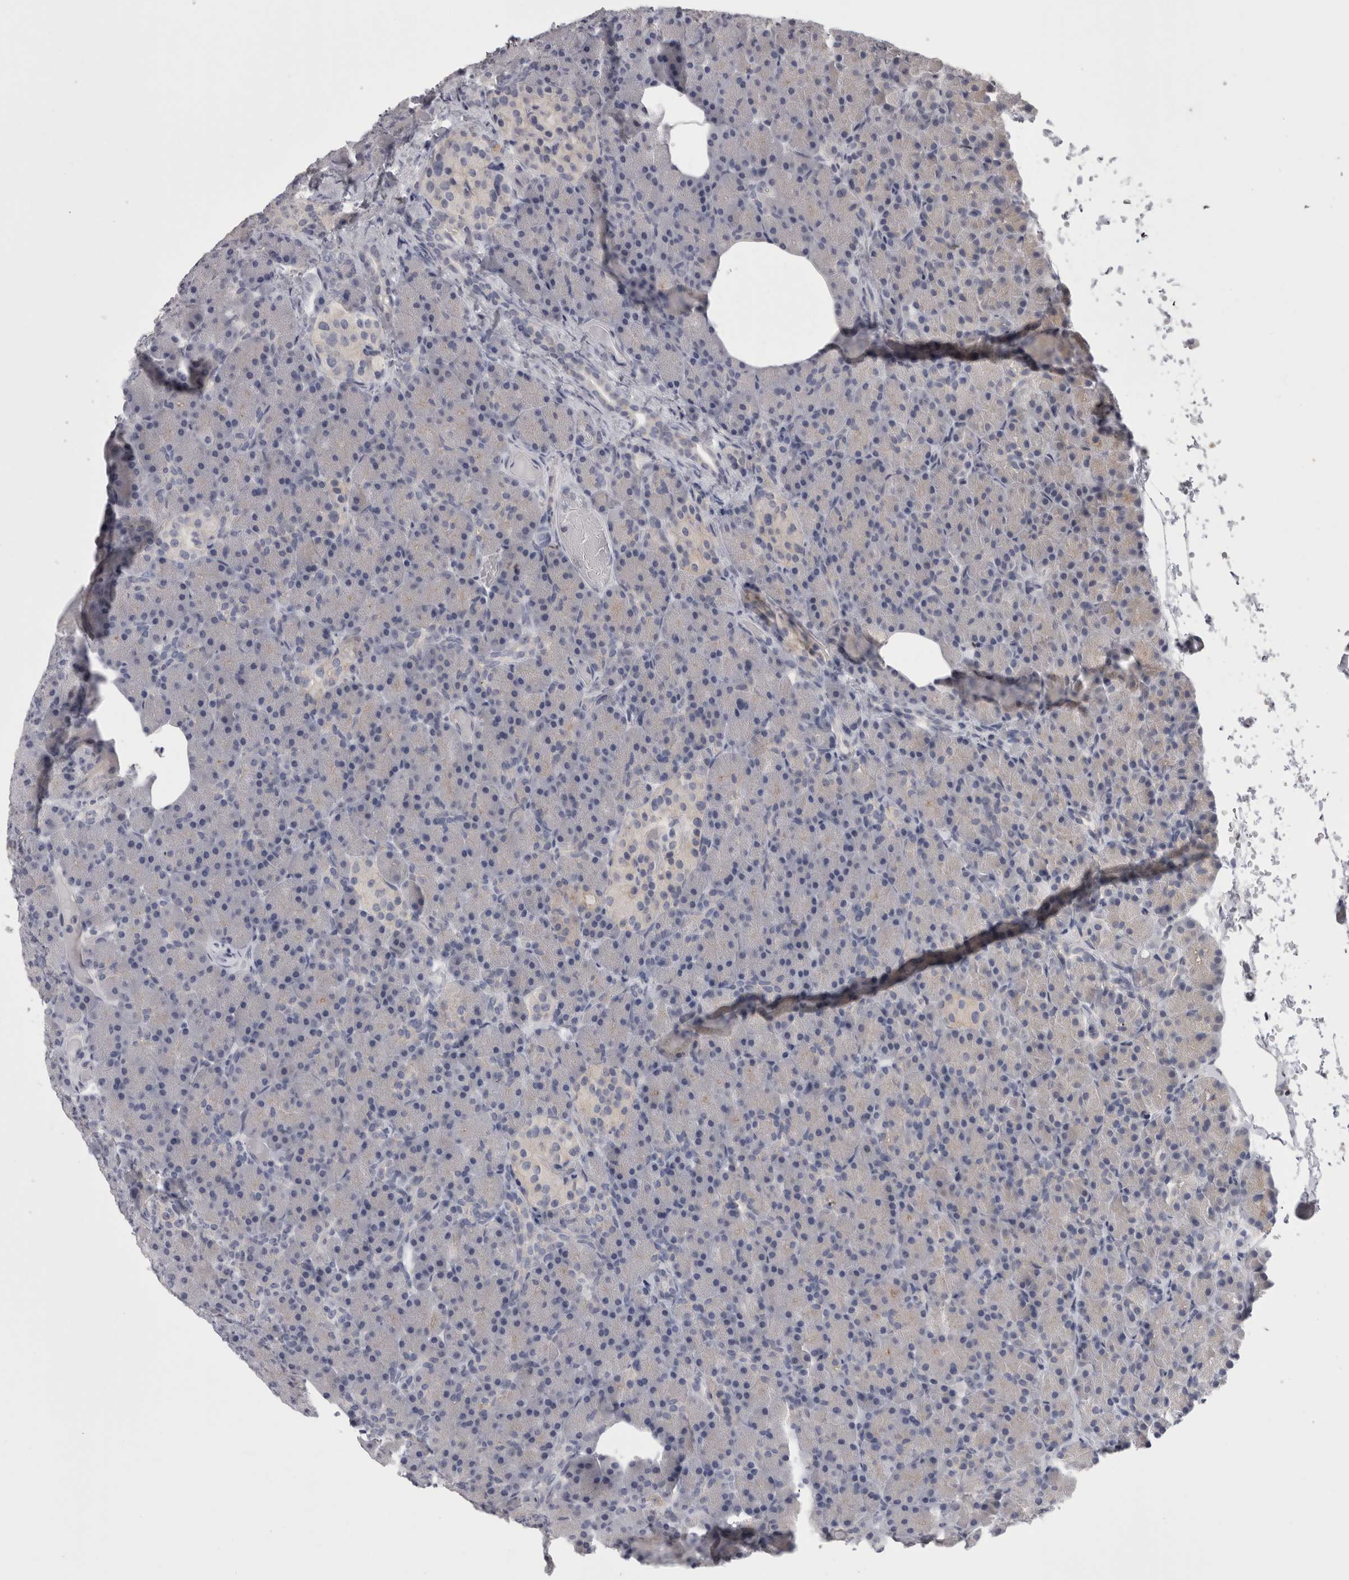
{"staining": {"intensity": "negative", "quantity": "none", "location": "none"}, "tissue": "pancreas", "cell_type": "Exocrine glandular cells", "image_type": "normal", "snomed": [{"axis": "morphology", "description": "Normal tissue, NOS"}, {"axis": "topography", "description": "Pancreas"}], "caption": "Immunohistochemistry histopathology image of normal pancreas stained for a protein (brown), which exhibits no positivity in exocrine glandular cells.", "gene": "LYZL6", "patient": {"sex": "female", "age": 43}}